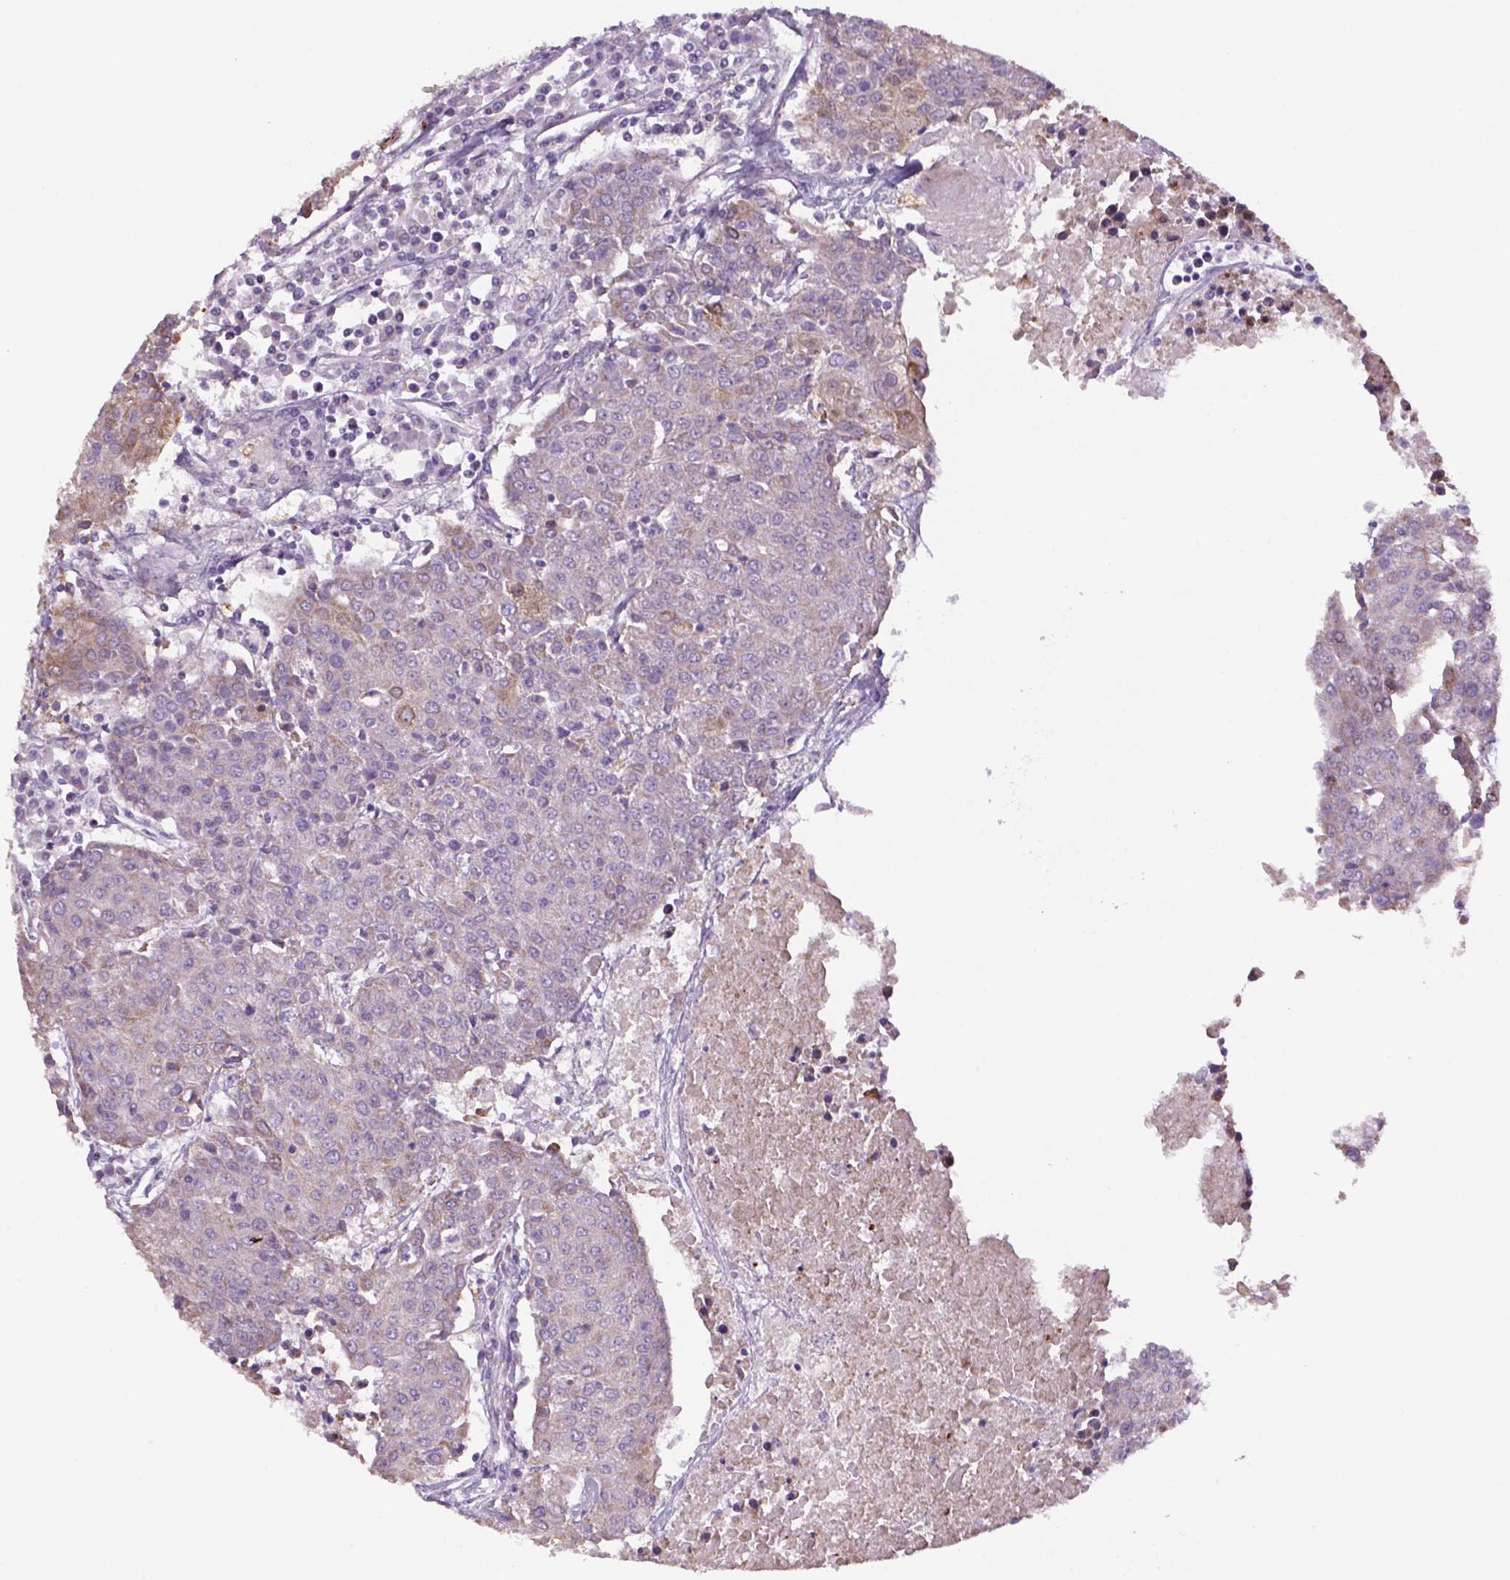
{"staining": {"intensity": "weak", "quantity": "25%-75%", "location": "cytoplasmic/membranous"}, "tissue": "urothelial cancer", "cell_type": "Tumor cells", "image_type": "cancer", "snomed": [{"axis": "morphology", "description": "Urothelial carcinoma, High grade"}, {"axis": "topography", "description": "Urinary bladder"}], "caption": "Immunohistochemistry of human high-grade urothelial carcinoma demonstrates low levels of weak cytoplasmic/membranous expression in about 25%-75% of tumor cells.", "gene": "ADGRV1", "patient": {"sex": "female", "age": 85}}